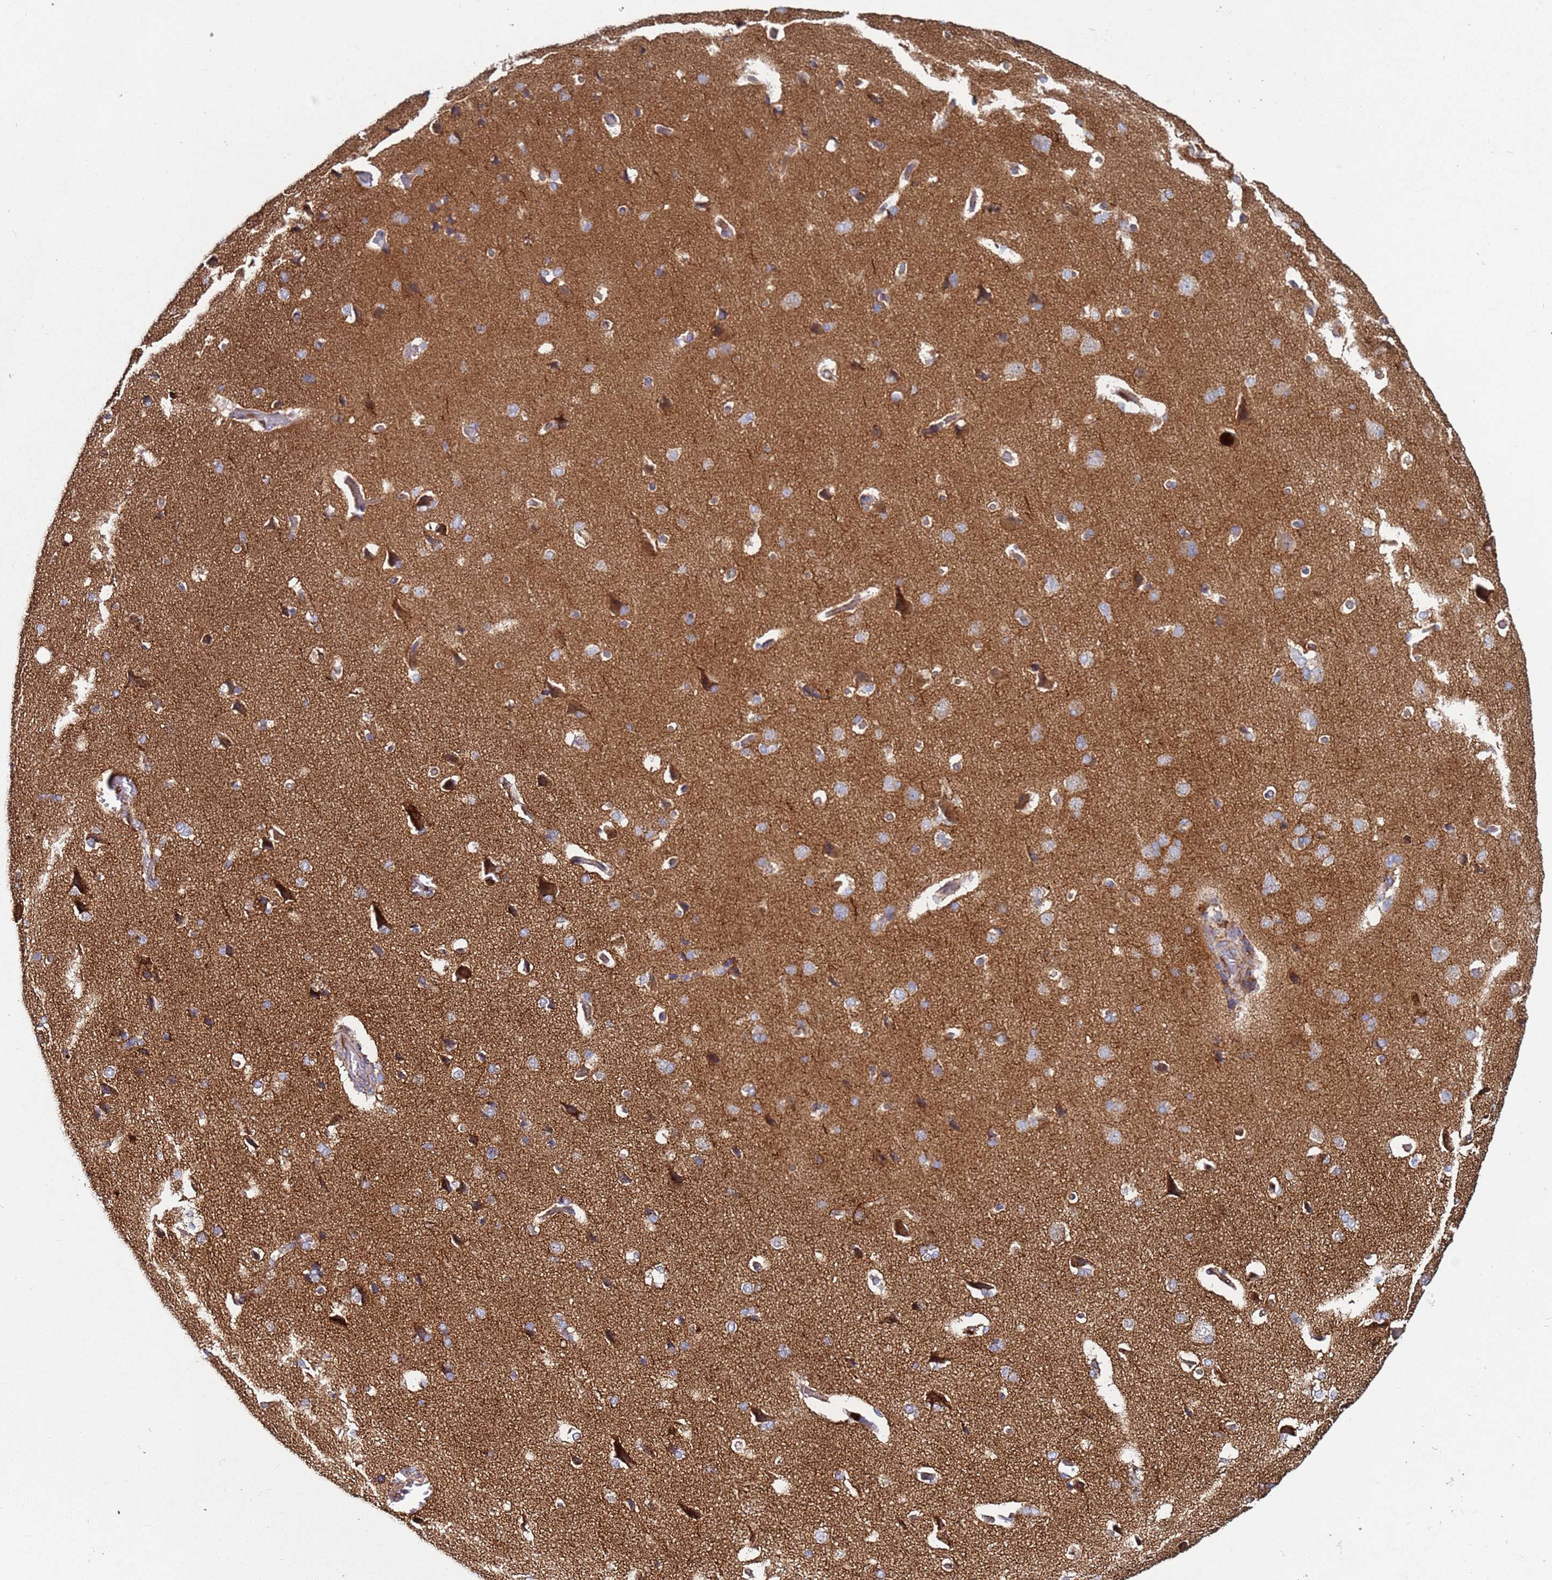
{"staining": {"intensity": "moderate", "quantity": ">75%", "location": "cytoplasmic/membranous"}, "tissue": "cerebral cortex", "cell_type": "Endothelial cells", "image_type": "normal", "snomed": [{"axis": "morphology", "description": "Normal tissue, NOS"}, {"axis": "topography", "description": "Cerebral cortex"}], "caption": "Endothelial cells show medium levels of moderate cytoplasmic/membranous positivity in about >75% of cells in unremarkable human cerebral cortex.", "gene": "FBXO33", "patient": {"sex": "male", "age": 62}}